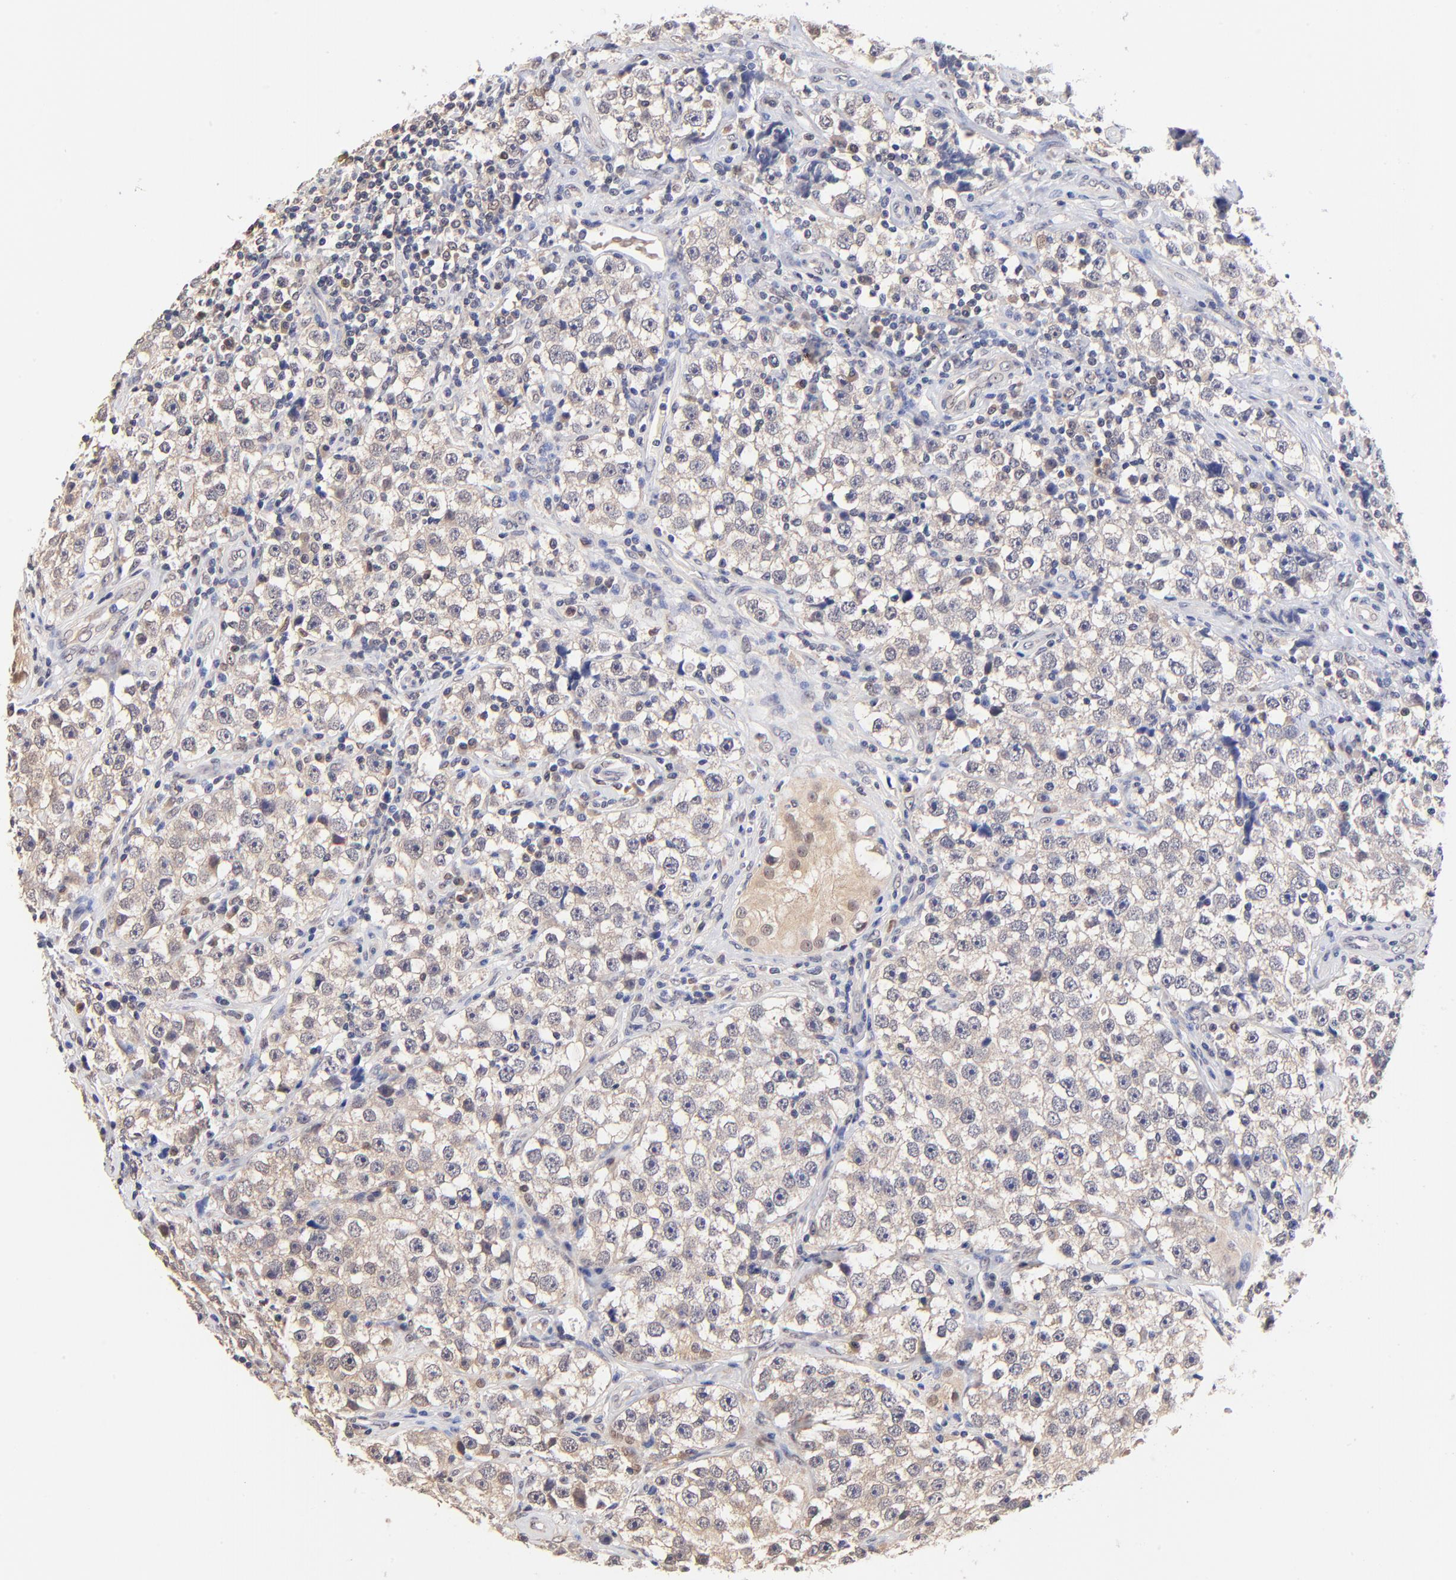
{"staining": {"intensity": "negative", "quantity": "none", "location": "none"}, "tissue": "testis cancer", "cell_type": "Tumor cells", "image_type": "cancer", "snomed": [{"axis": "morphology", "description": "Seminoma, NOS"}, {"axis": "topography", "description": "Testis"}], "caption": "Immunohistochemistry histopathology image of neoplastic tissue: seminoma (testis) stained with DAB exhibits no significant protein positivity in tumor cells.", "gene": "TXNL1", "patient": {"sex": "male", "age": 32}}